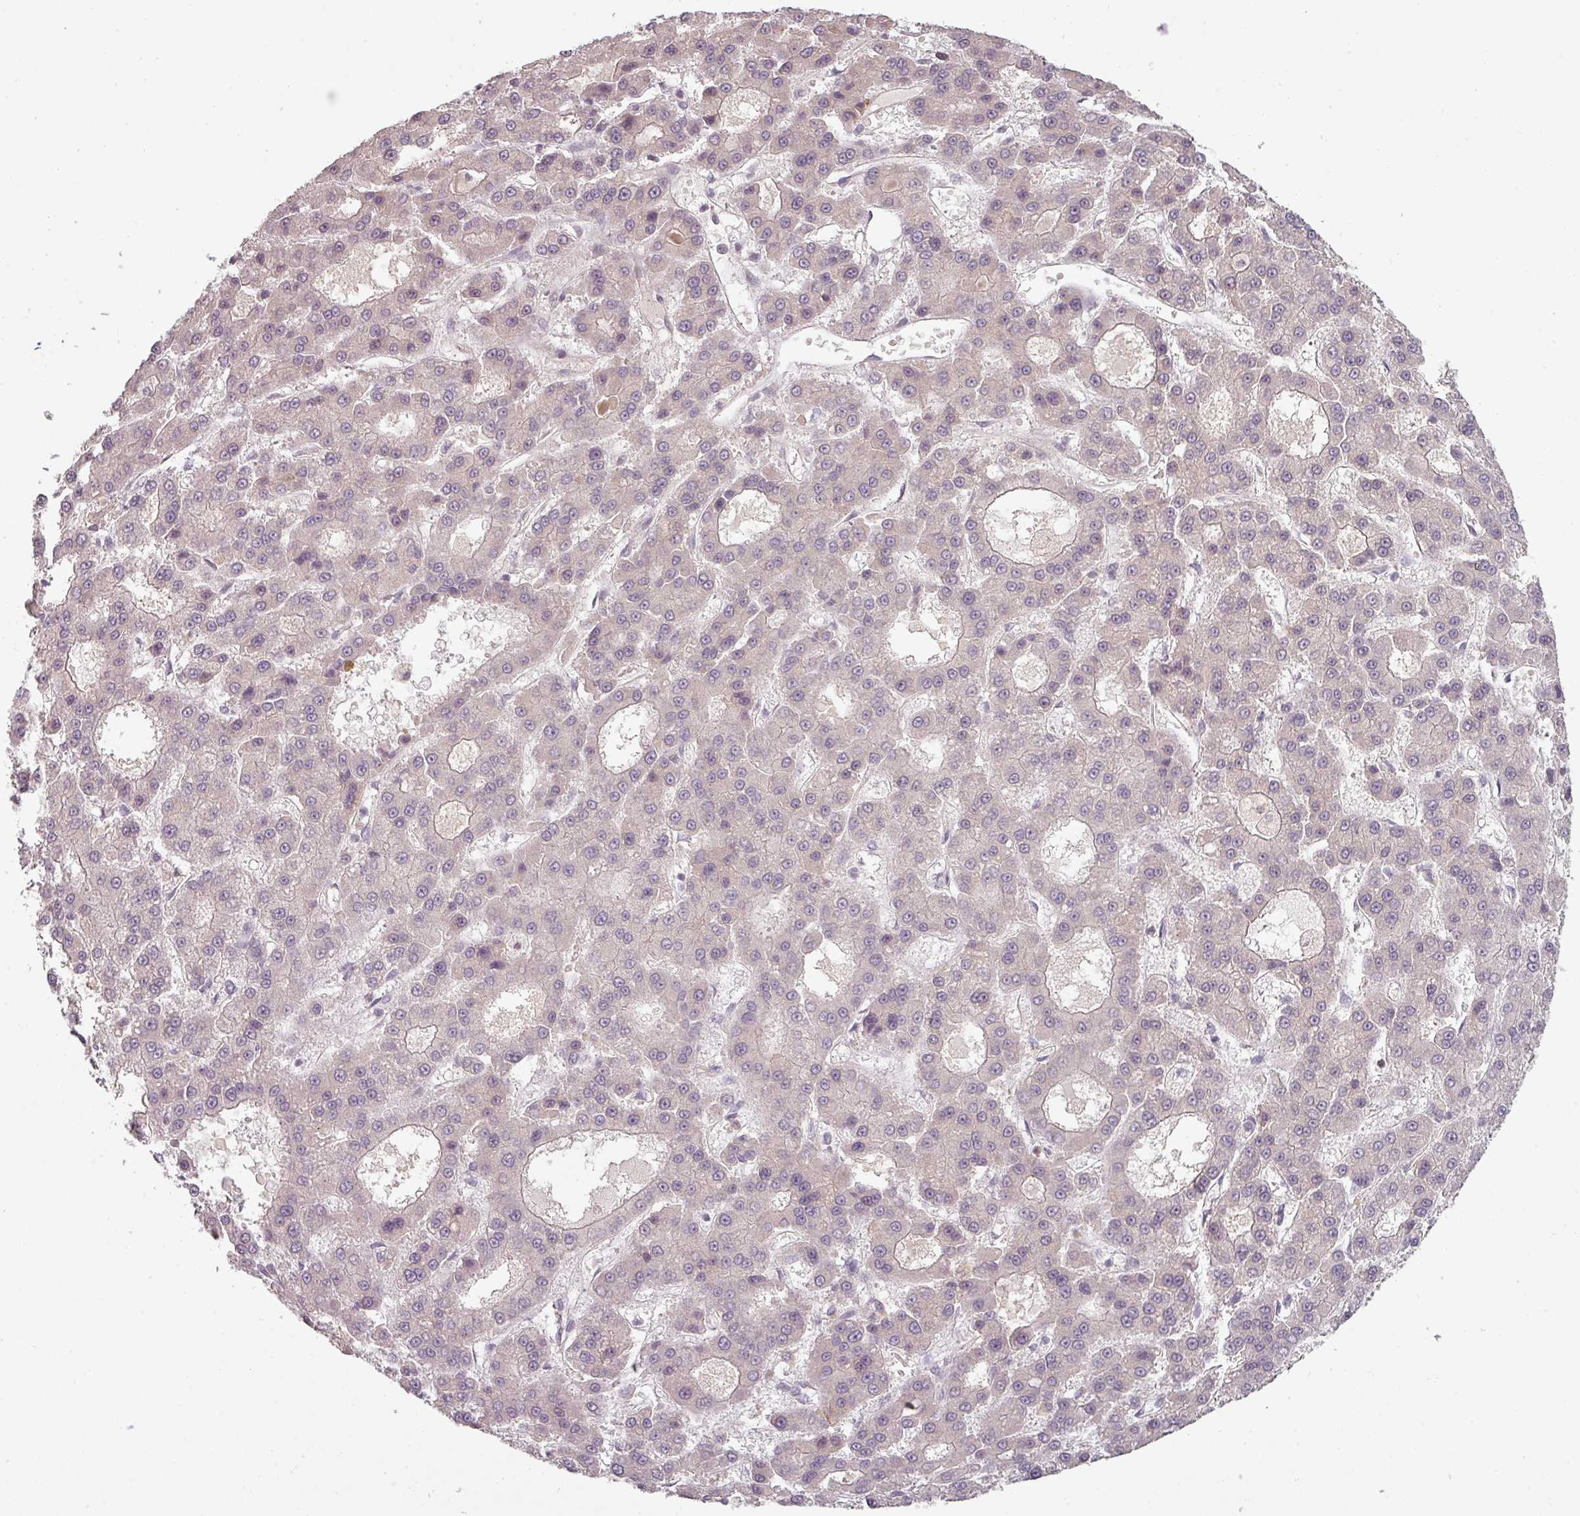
{"staining": {"intensity": "negative", "quantity": "none", "location": "none"}, "tissue": "liver cancer", "cell_type": "Tumor cells", "image_type": "cancer", "snomed": [{"axis": "morphology", "description": "Carcinoma, Hepatocellular, NOS"}, {"axis": "topography", "description": "Liver"}], "caption": "A histopathology image of liver hepatocellular carcinoma stained for a protein demonstrates no brown staining in tumor cells.", "gene": "SLC16A9", "patient": {"sex": "male", "age": 70}}